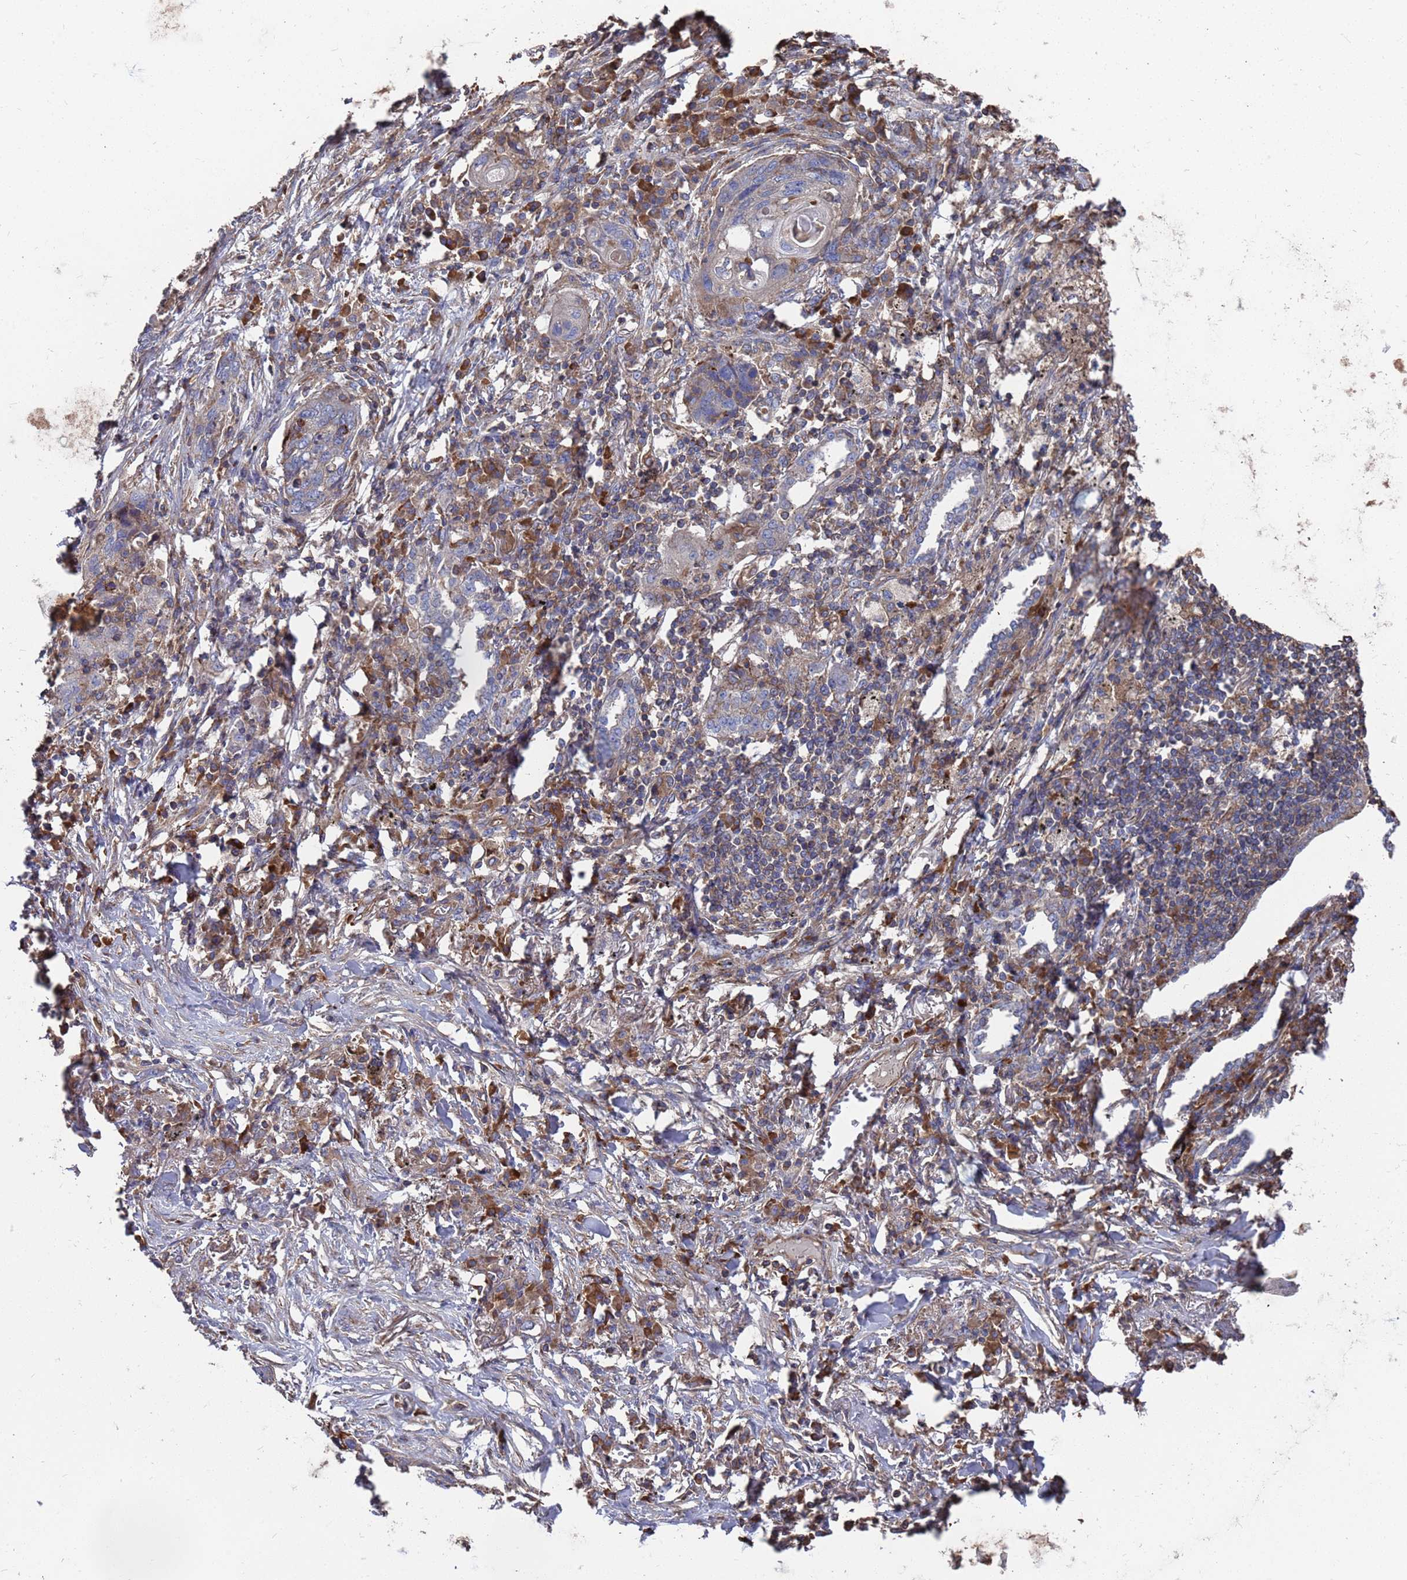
{"staining": {"intensity": "negative", "quantity": "none", "location": "none"}, "tissue": "lung cancer", "cell_type": "Tumor cells", "image_type": "cancer", "snomed": [{"axis": "morphology", "description": "Squamous cell carcinoma, NOS"}, {"axis": "topography", "description": "Lung"}], "caption": "Immunohistochemical staining of human lung cancer reveals no significant positivity in tumor cells. The staining is performed using DAB (3,3'-diaminobenzidine) brown chromogen with nuclei counter-stained in using hematoxylin.", "gene": "PYCR1", "patient": {"sex": "female", "age": 63}}